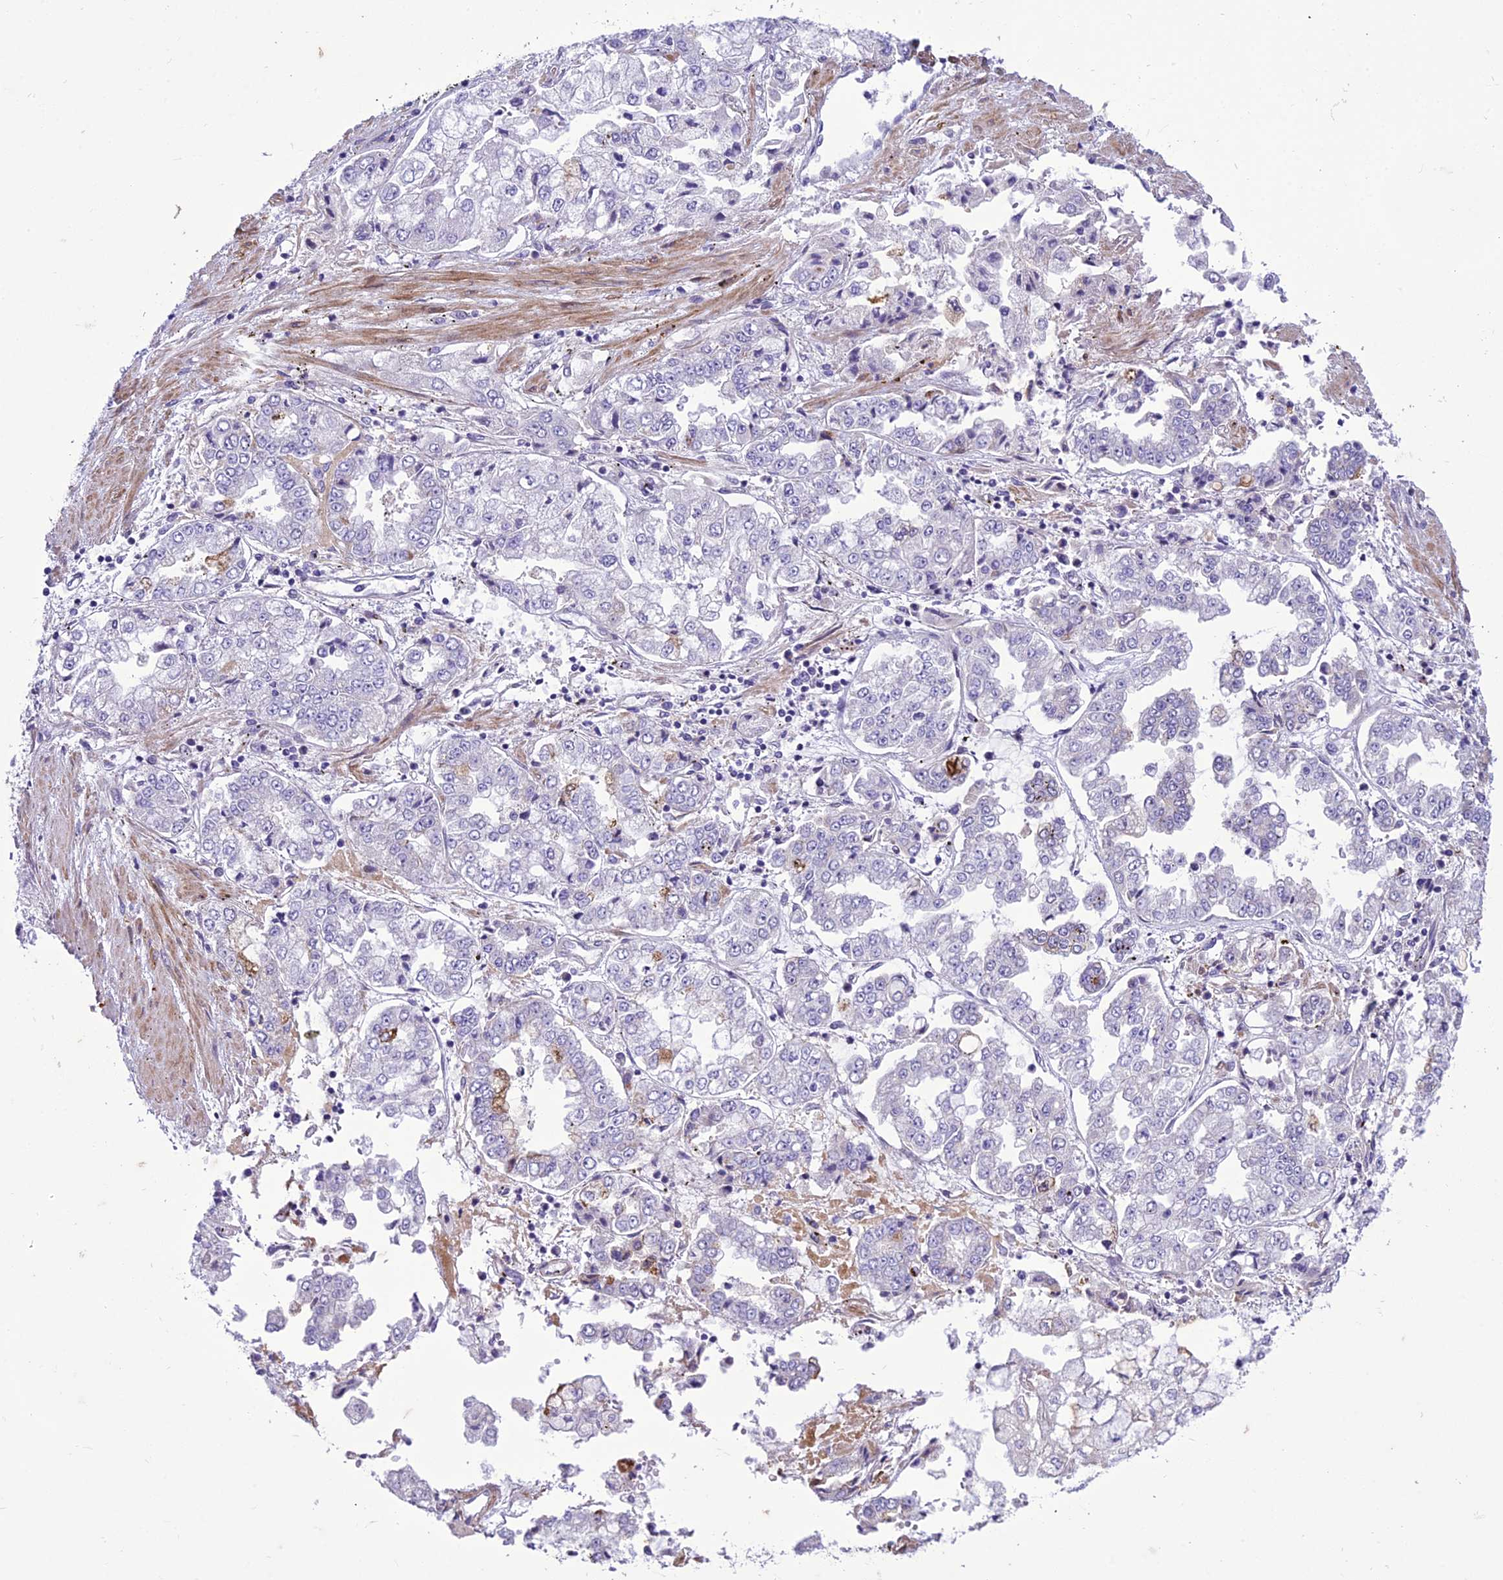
{"staining": {"intensity": "negative", "quantity": "none", "location": "none"}, "tissue": "stomach cancer", "cell_type": "Tumor cells", "image_type": "cancer", "snomed": [{"axis": "morphology", "description": "Adenocarcinoma, NOS"}, {"axis": "topography", "description": "Stomach"}], "caption": "Immunohistochemical staining of human adenocarcinoma (stomach) exhibits no significant staining in tumor cells. (DAB (3,3'-diaminobenzidine) immunohistochemistry, high magnification).", "gene": "GAB4", "patient": {"sex": "male", "age": 76}}